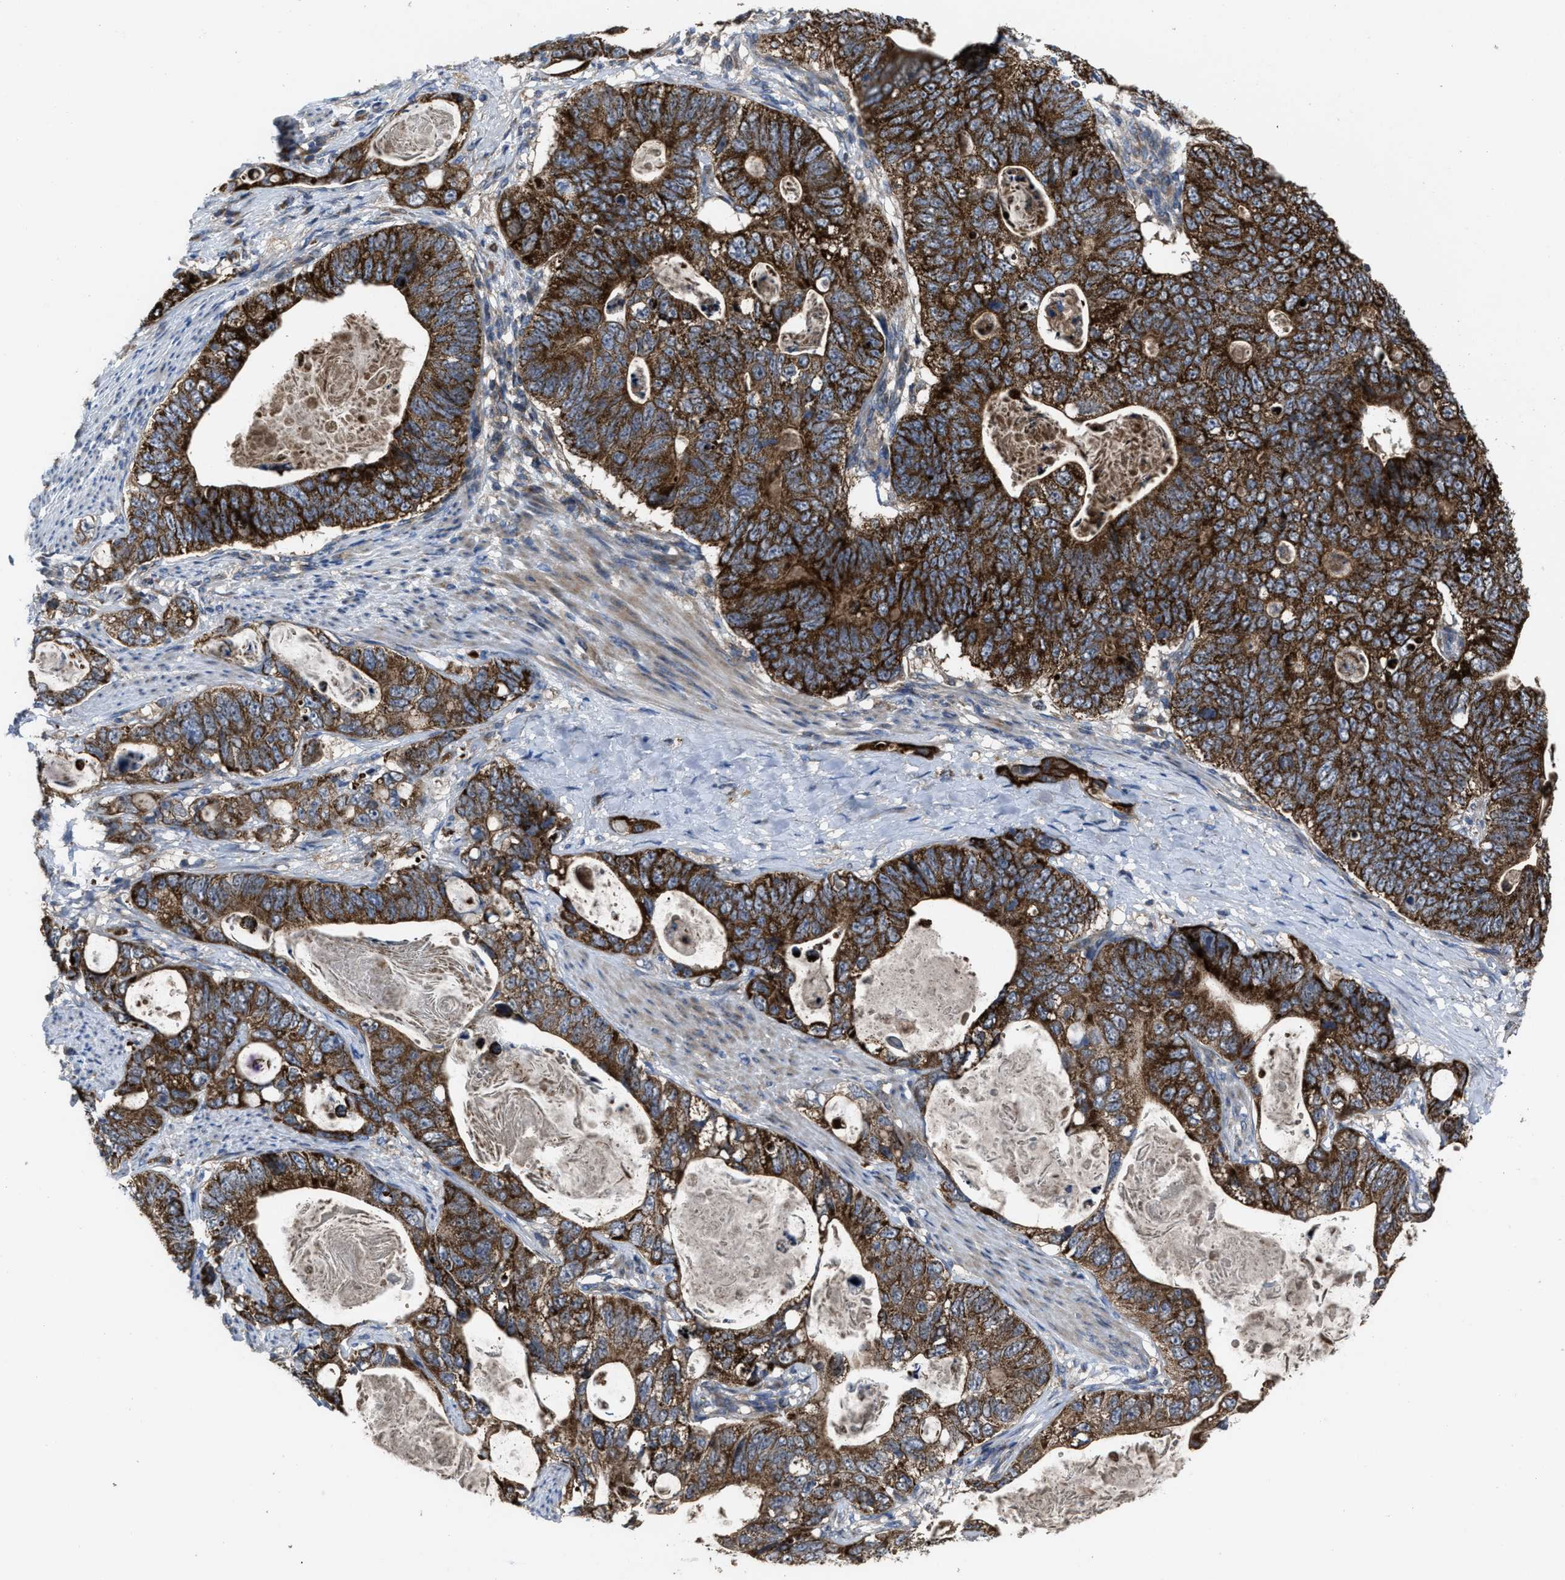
{"staining": {"intensity": "strong", "quantity": ">75%", "location": "cytoplasmic/membranous"}, "tissue": "stomach cancer", "cell_type": "Tumor cells", "image_type": "cancer", "snomed": [{"axis": "morphology", "description": "Normal tissue, NOS"}, {"axis": "morphology", "description": "Adenocarcinoma, NOS"}, {"axis": "topography", "description": "Stomach"}], "caption": "Stomach adenocarcinoma was stained to show a protein in brown. There is high levels of strong cytoplasmic/membranous staining in about >75% of tumor cells.", "gene": "PASK", "patient": {"sex": "female", "age": 89}}